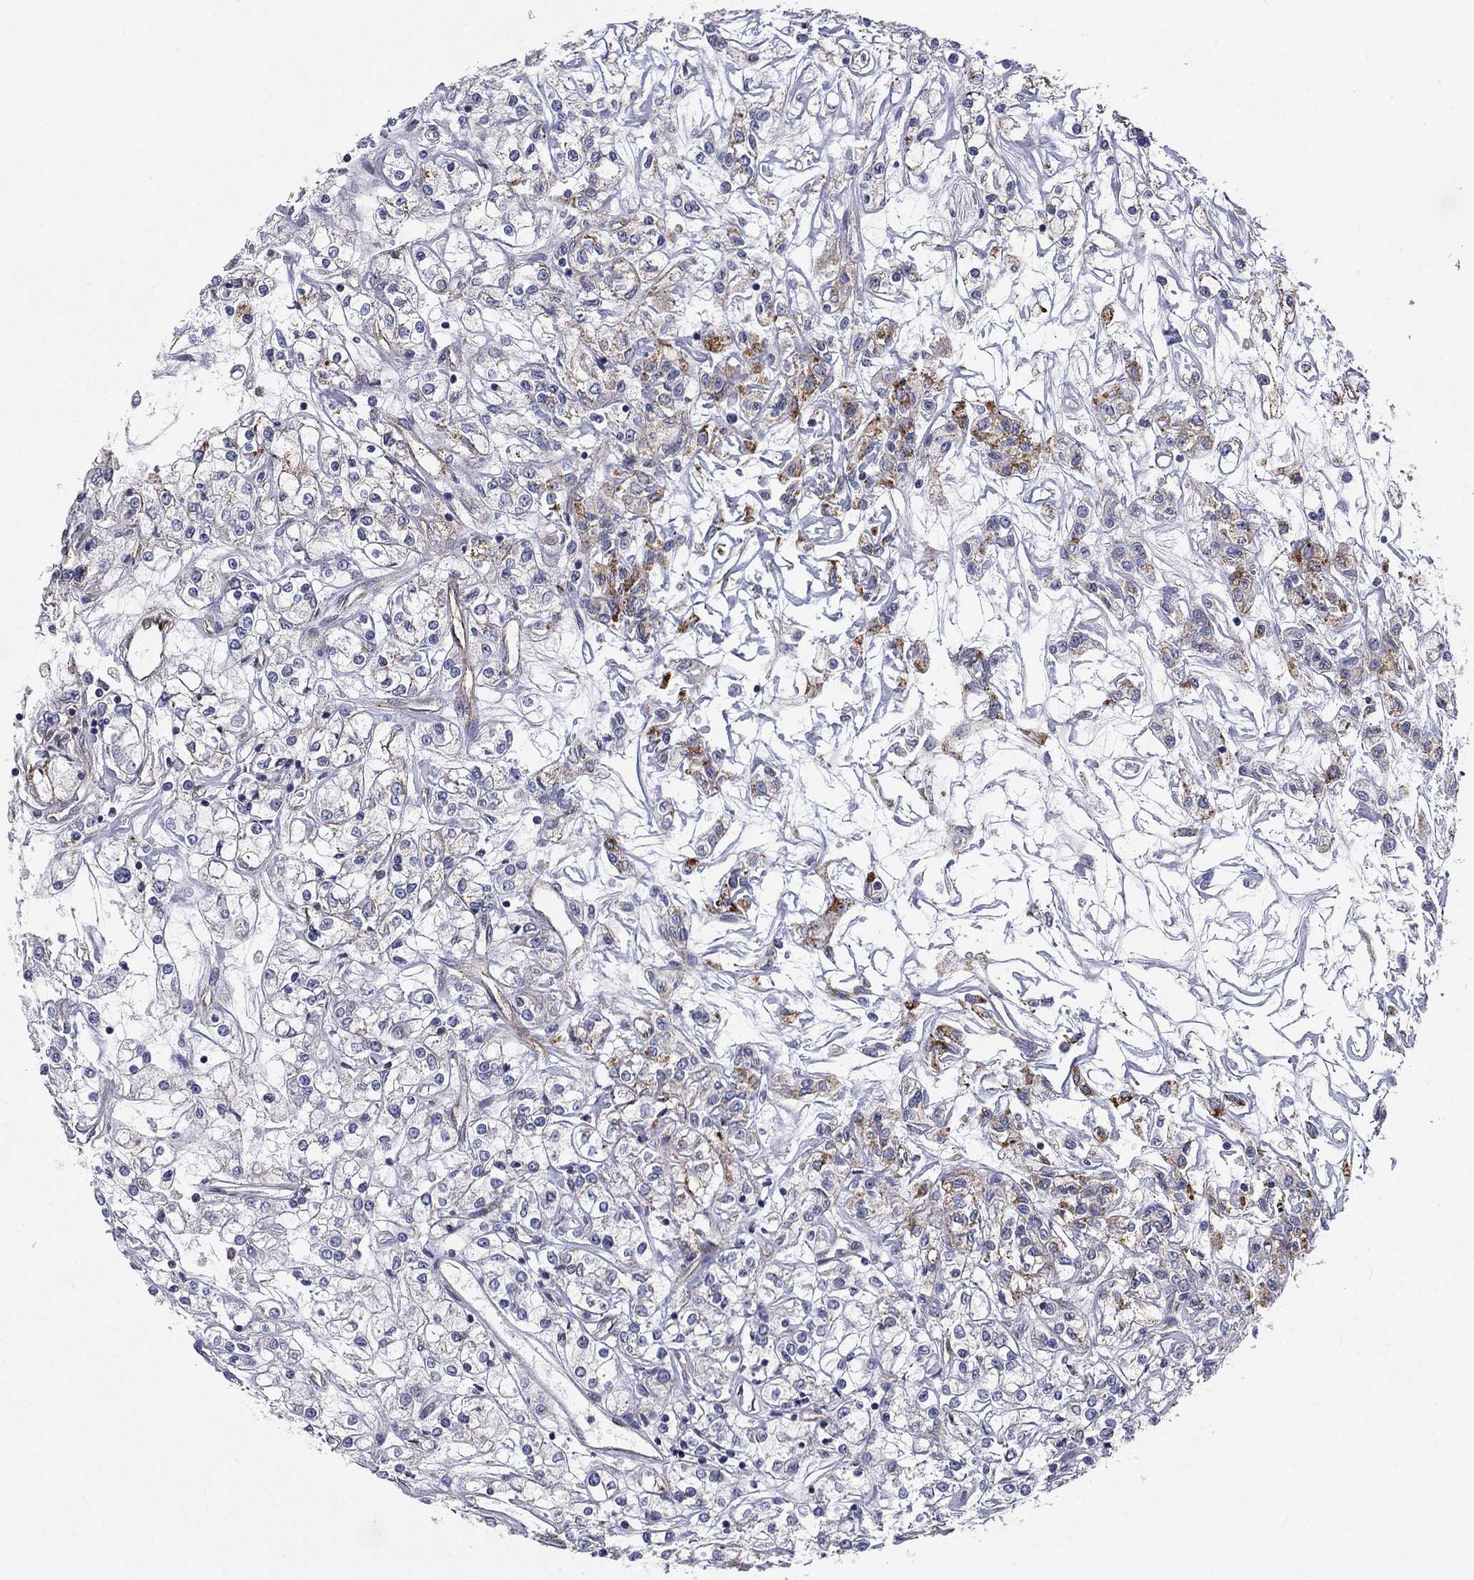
{"staining": {"intensity": "moderate", "quantity": "<25%", "location": "cytoplasmic/membranous"}, "tissue": "renal cancer", "cell_type": "Tumor cells", "image_type": "cancer", "snomed": [{"axis": "morphology", "description": "Adenocarcinoma, NOS"}, {"axis": "topography", "description": "Kidney"}], "caption": "High-magnification brightfield microscopy of adenocarcinoma (renal) stained with DAB (brown) and counterstained with hematoxylin (blue). tumor cells exhibit moderate cytoplasmic/membranous positivity is seen in about<25% of cells.", "gene": "SYNC", "patient": {"sex": "female", "age": 59}}